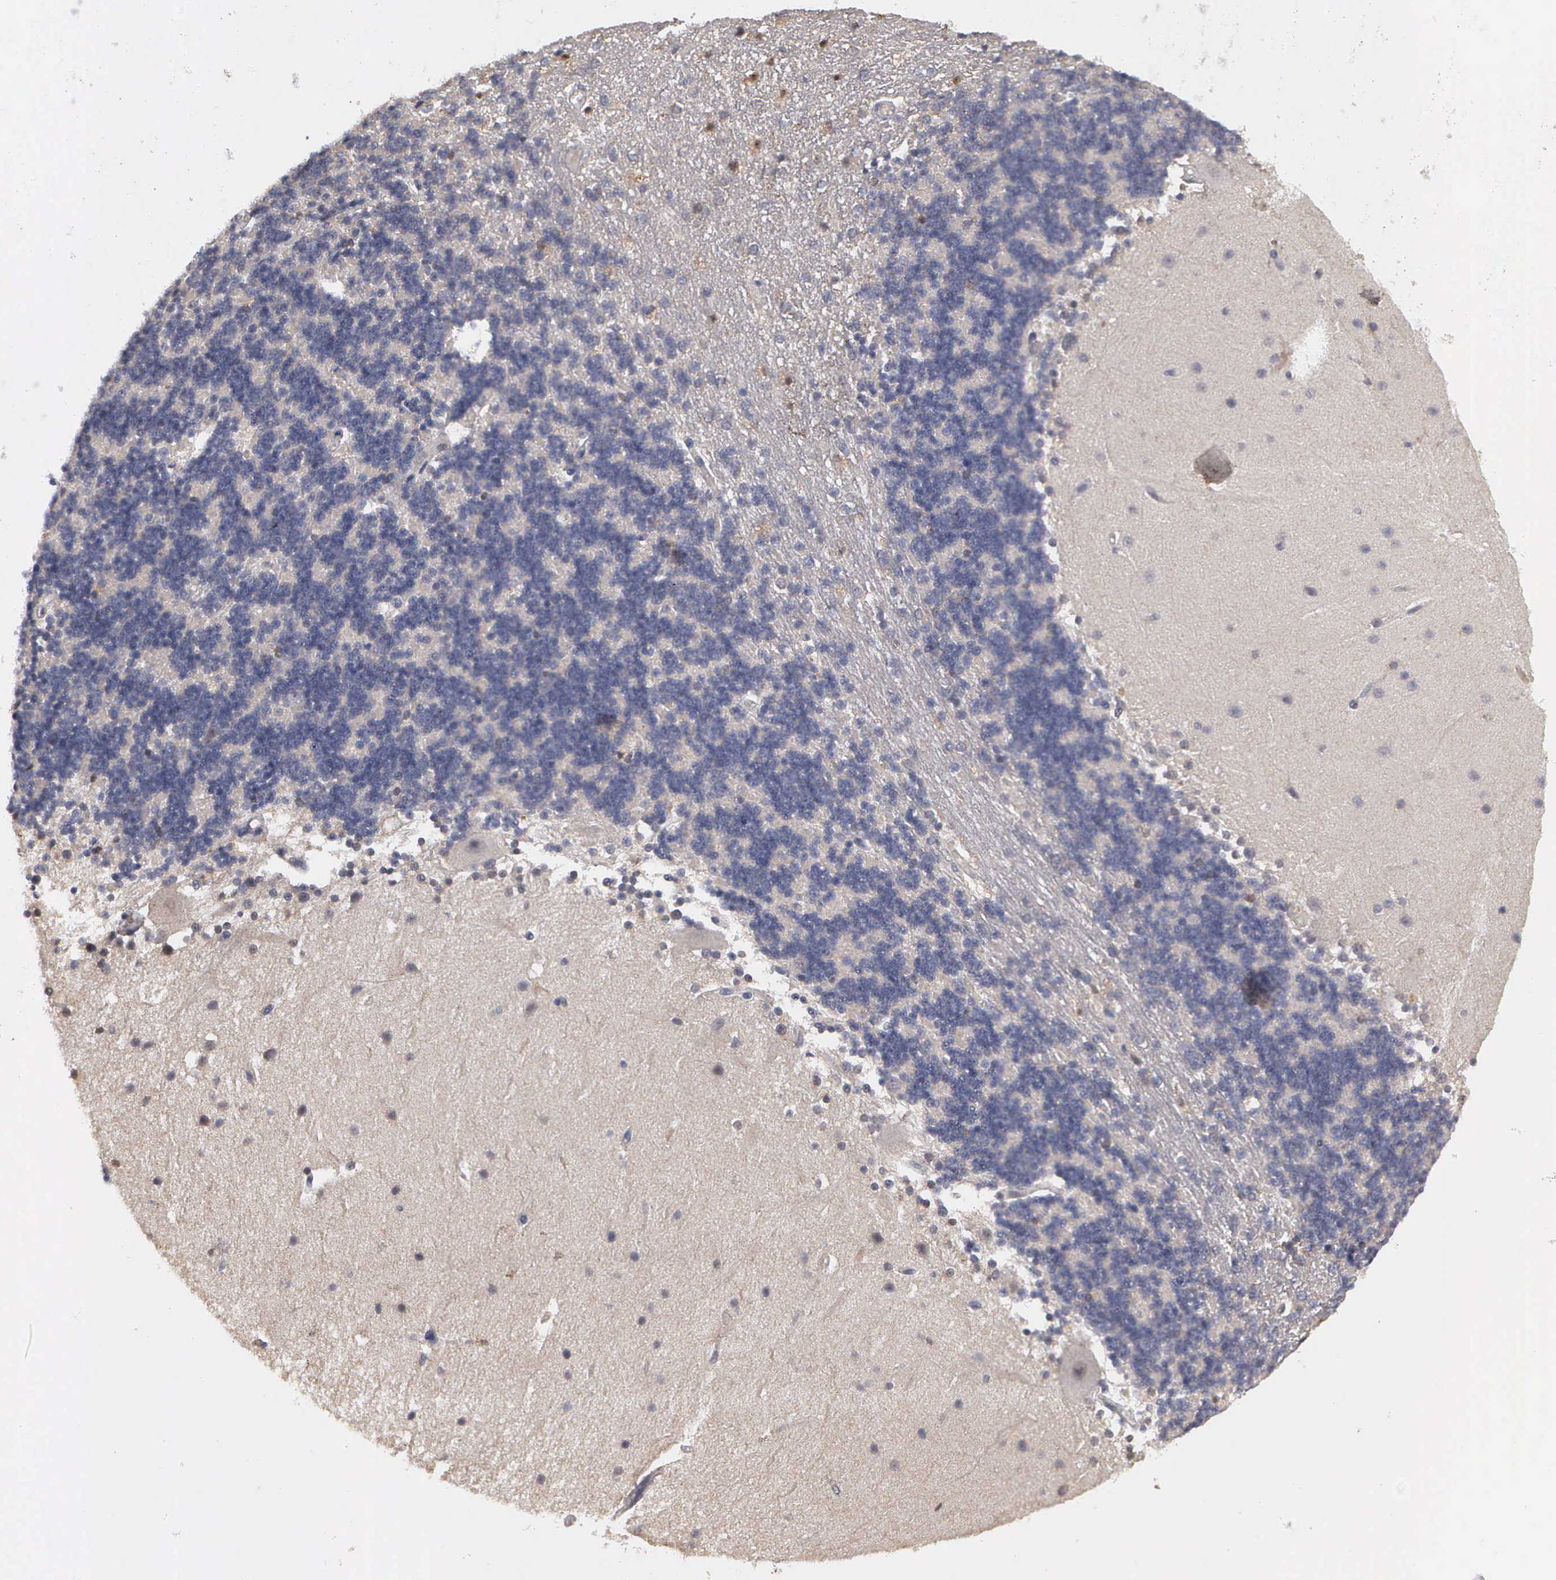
{"staining": {"intensity": "negative", "quantity": "none", "location": "none"}, "tissue": "cerebellum", "cell_type": "Cells in granular layer", "image_type": "normal", "snomed": [{"axis": "morphology", "description": "Normal tissue, NOS"}, {"axis": "topography", "description": "Cerebellum"}], "caption": "Micrograph shows no significant protein expression in cells in granular layer of unremarkable cerebellum.", "gene": "ZBTB33", "patient": {"sex": "female", "age": 54}}